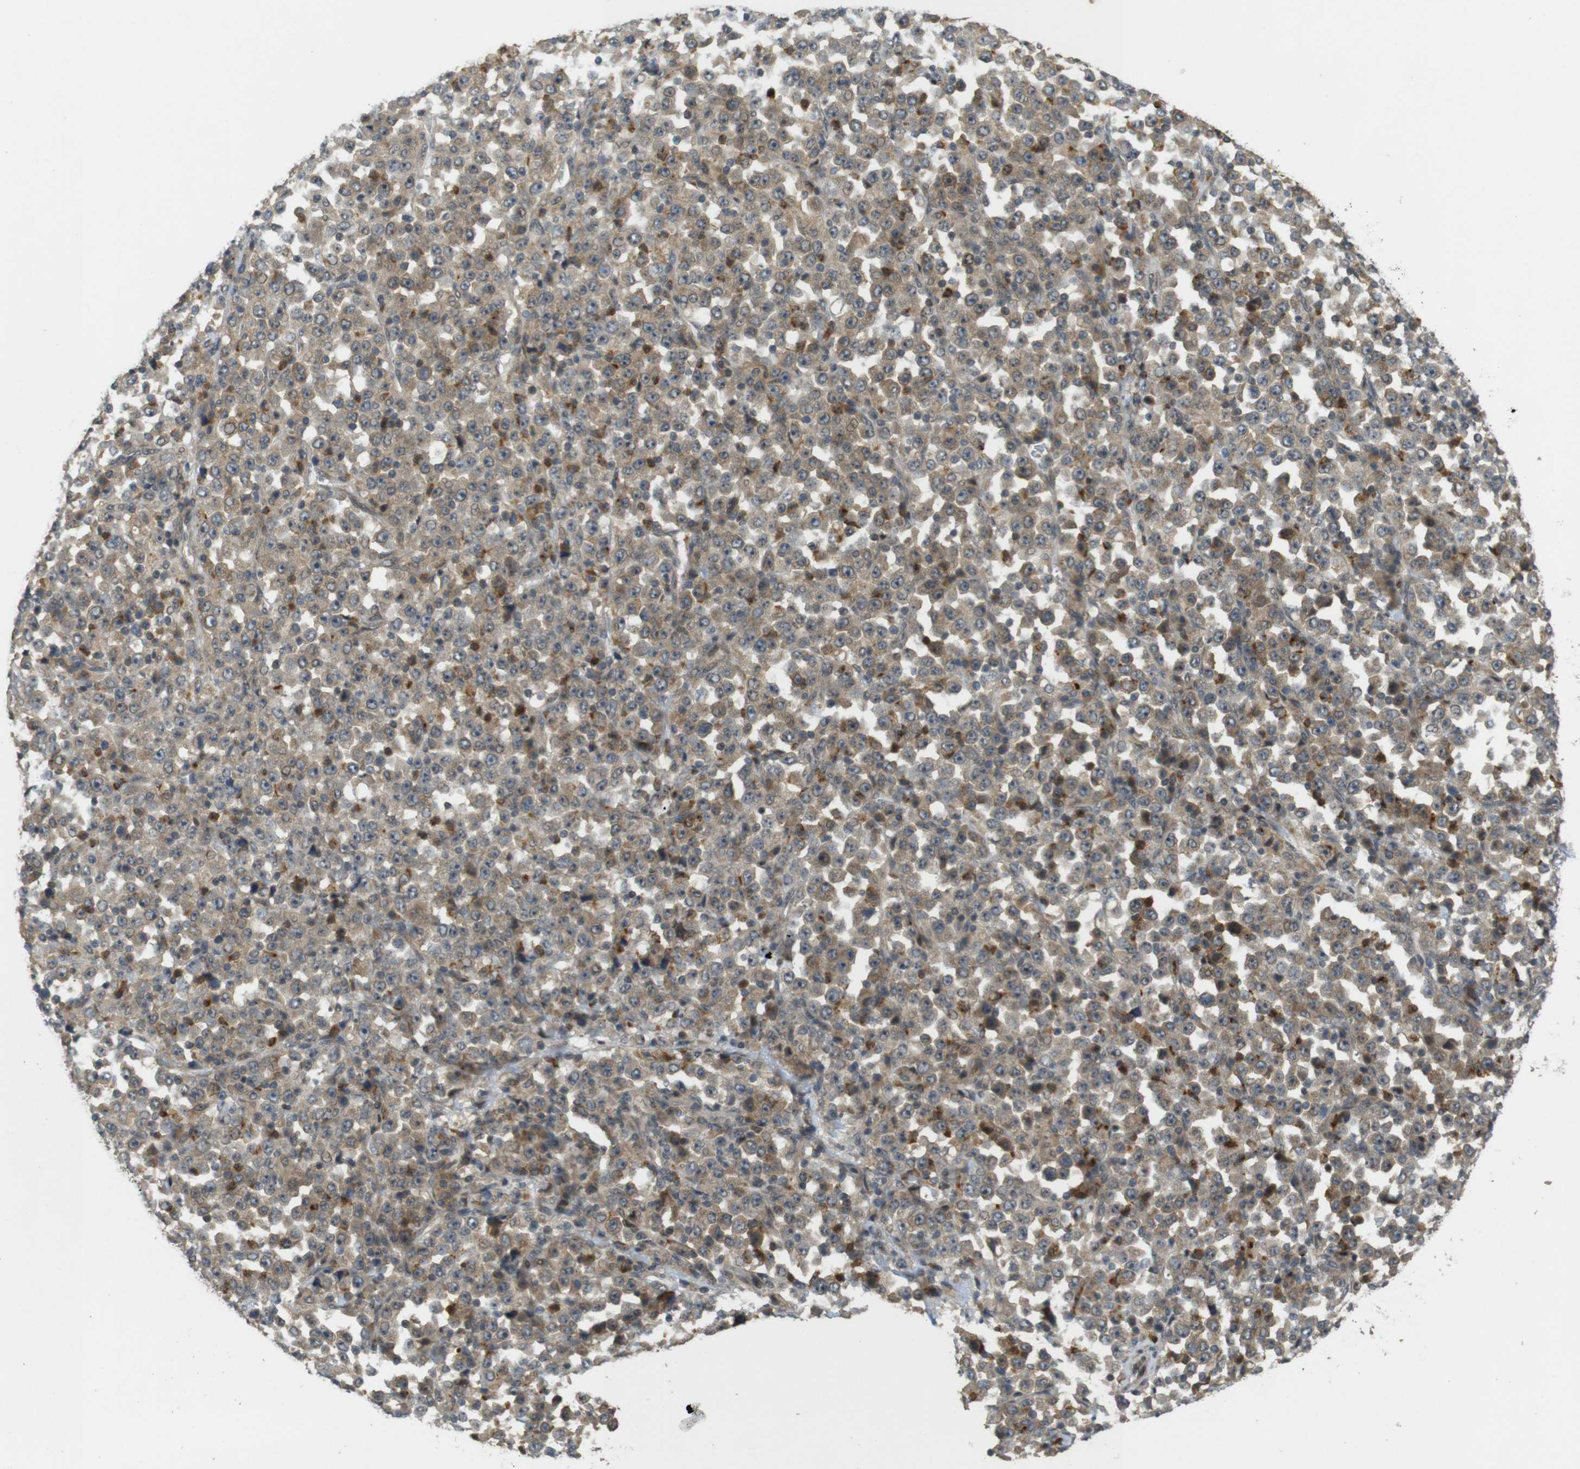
{"staining": {"intensity": "moderate", "quantity": ">75%", "location": "cytoplasmic/membranous,nuclear"}, "tissue": "stomach cancer", "cell_type": "Tumor cells", "image_type": "cancer", "snomed": [{"axis": "morphology", "description": "Normal tissue, NOS"}, {"axis": "morphology", "description": "Adenocarcinoma, NOS"}, {"axis": "topography", "description": "Stomach, upper"}, {"axis": "topography", "description": "Stomach"}], "caption": "Stomach cancer stained with DAB (3,3'-diaminobenzidine) immunohistochemistry reveals medium levels of moderate cytoplasmic/membranous and nuclear expression in about >75% of tumor cells. (Brightfield microscopy of DAB IHC at high magnification).", "gene": "TMX3", "patient": {"sex": "male", "age": 59}}